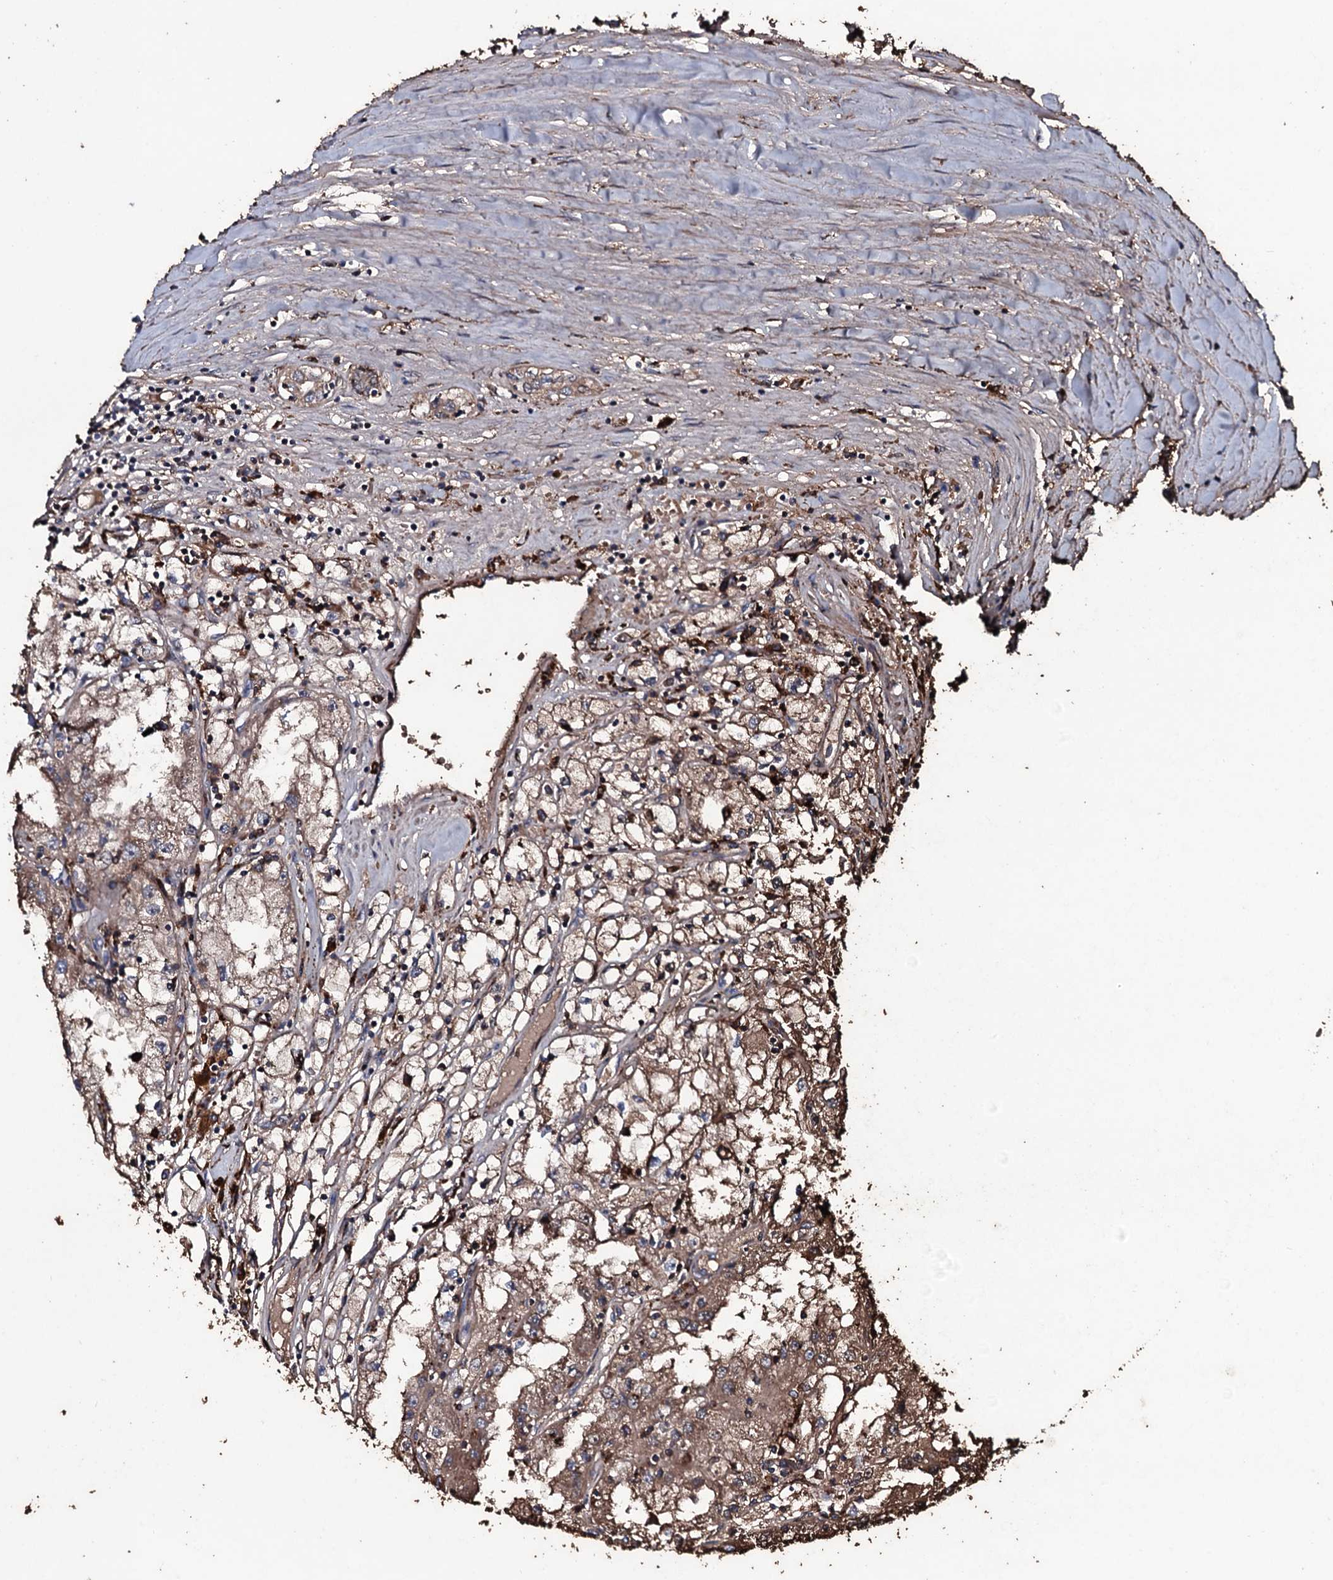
{"staining": {"intensity": "moderate", "quantity": "25%-75%", "location": "cytoplasmic/membranous"}, "tissue": "renal cancer", "cell_type": "Tumor cells", "image_type": "cancer", "snomed": [{"axis": "morphology", "description": "Adenocarcinoma, NOS"}, {"axis": "topography", "description": "Kidney"}], "caption": "Immunohistochemical staining of adenocarcinoma (renal) reveals moderate cytoplasmic/membranous protein expression in about 25%-75% of tumor cells.", "gene": "ZSWIM8", "patient": {"sex": "male", "age": 56}}